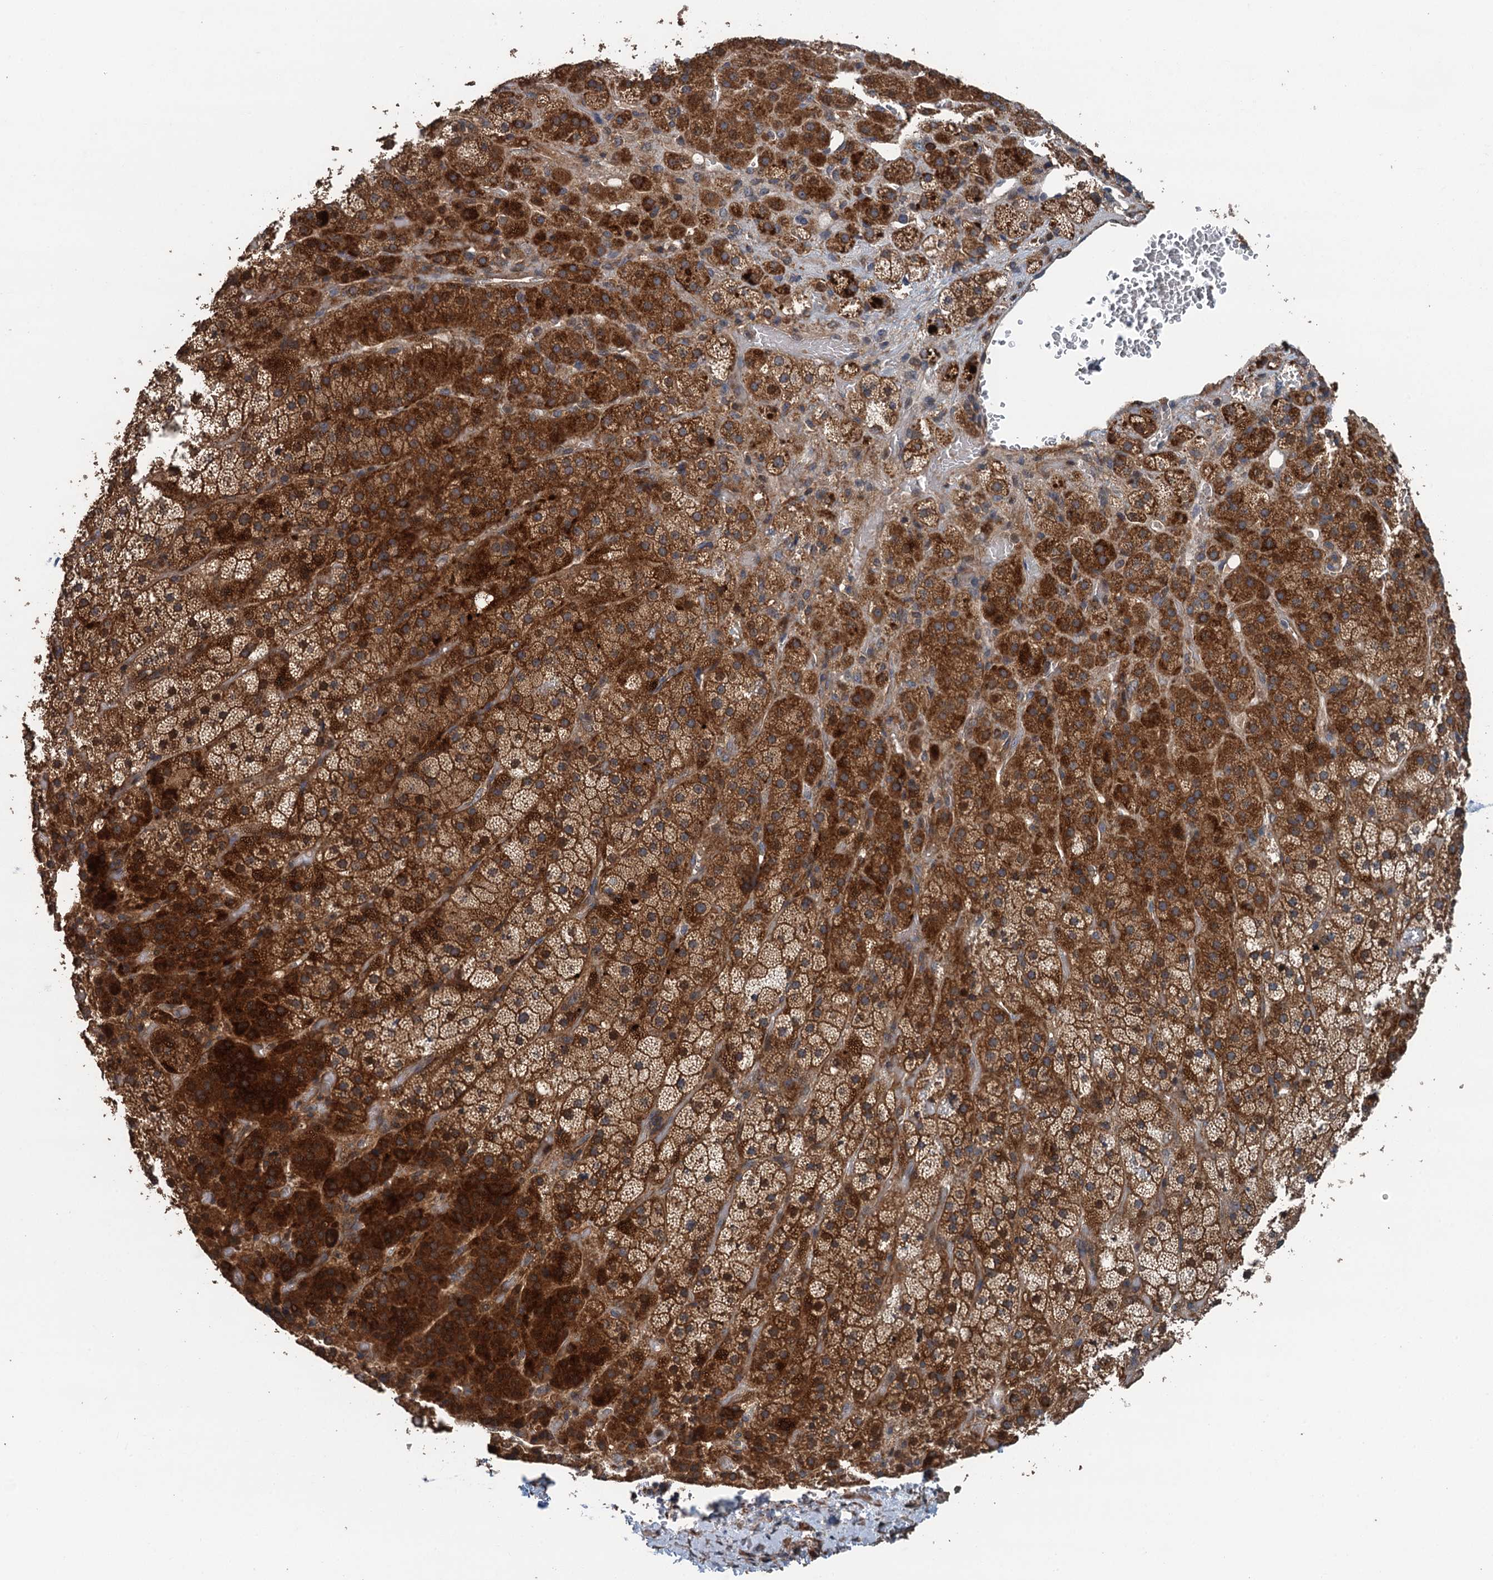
{"staining": {"intensity": "strong", "quantity": ">75%", "location": "cytoplasmic/membranous"}, "tissue": "adrenal gland", "cell_type": "Glandular cells", "image_type": "normal", "snomed": [{"axis": "morphology", "description": "Normal tissue, NOS"}, {"axis": "topography", "description": "Adrenal gland"}], "caption": "This is a photomicrograph of IHC staining of unremarkable adrenal gland, which shows strong expression in the cytoplasmic/membranous of glandular cells.", "gene": "BORCS5", "patient": {"sex": "male", "age": 57}}